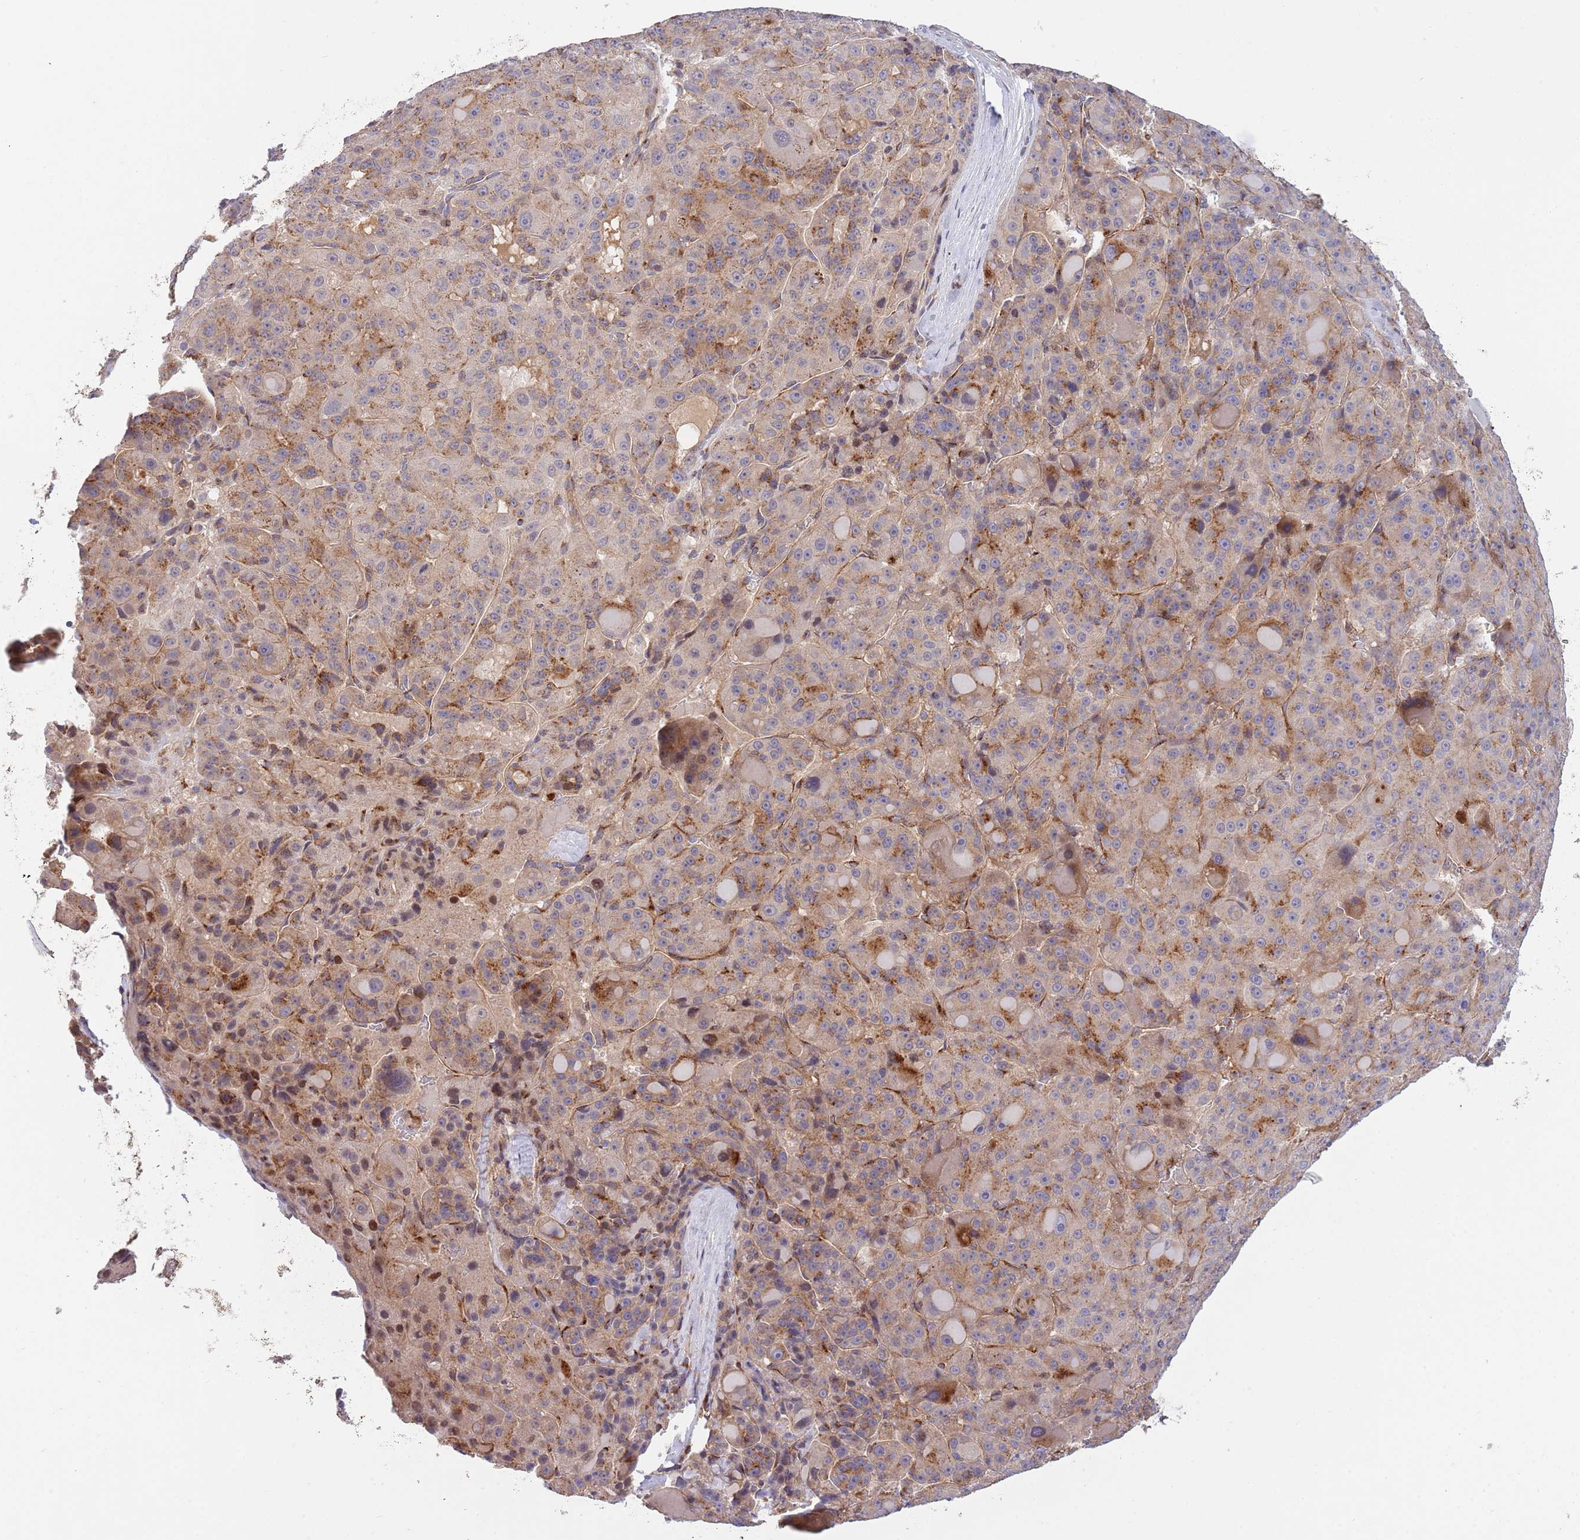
{"staining": {"intensity": "moderate", "quantity": "25%-75%", "location": "cytoplasmic/membranous"}, "tissue": "liver cancer", "cell_type": "Tumor cells", "image_type": "cancer", "snomed": [{"axis": "morphology", "description": "Carcinoma, Hepatocellular, NOS"}, {"axis": "topography", "description": "Liver"}], "caption": "Moderate cytoplasmic/membranous protein positivity is present in about 25%-75% of tumor cells in liver hepatocellular carcinoma. (Stains: DAB (3,3'-diaminobenzidine) in brown, nuclei in blue, Microscopy: brightfield microscopy at high magnification).", "gene": "BTBD7", "patient": {"sex": "male", "age": 76}}